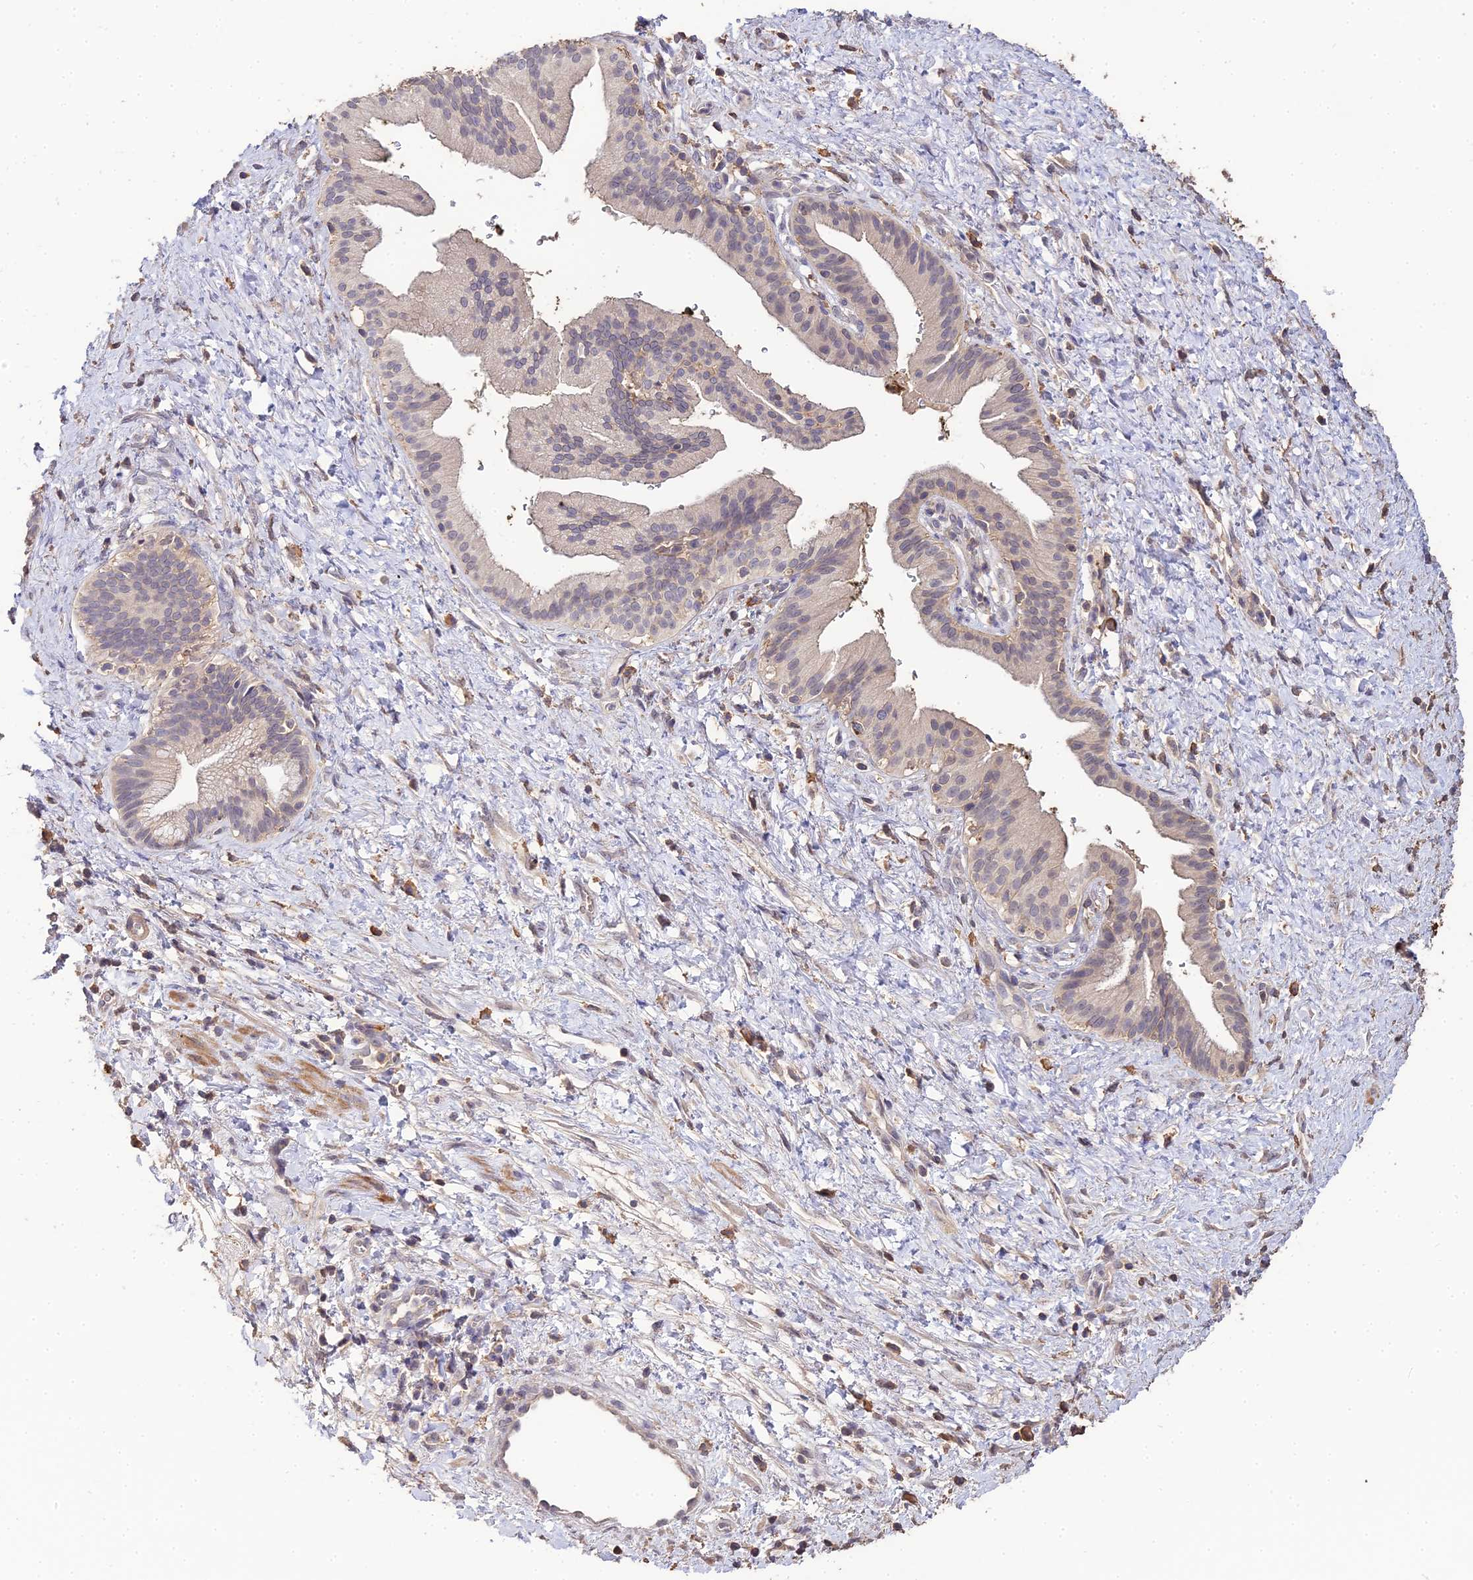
{"staining": {"intensity": "weak", "quantity": ">75%", "location": "nuclear"}, "tissue": "pancreatic cancer", "cell_type": "Tumor cells", "image_type": "cancer", "snomed": [{"axis": "morphology", "description": "Adenocarcinoma, NOS"}, {"axis": "topography", "description": "Pancreas"}], "caption": "Weak nuclear expression is present in about >75% of tumor cells in pancreatic adenocarcinoma. The staining was performed using DAB (3,3'-diaminobenzidine), with brown indicating positive protein expression. Nuclei are stained blue with hematoxylin.", "gene": "LSM5", "patient": {"sex": "male", "age": 68}}